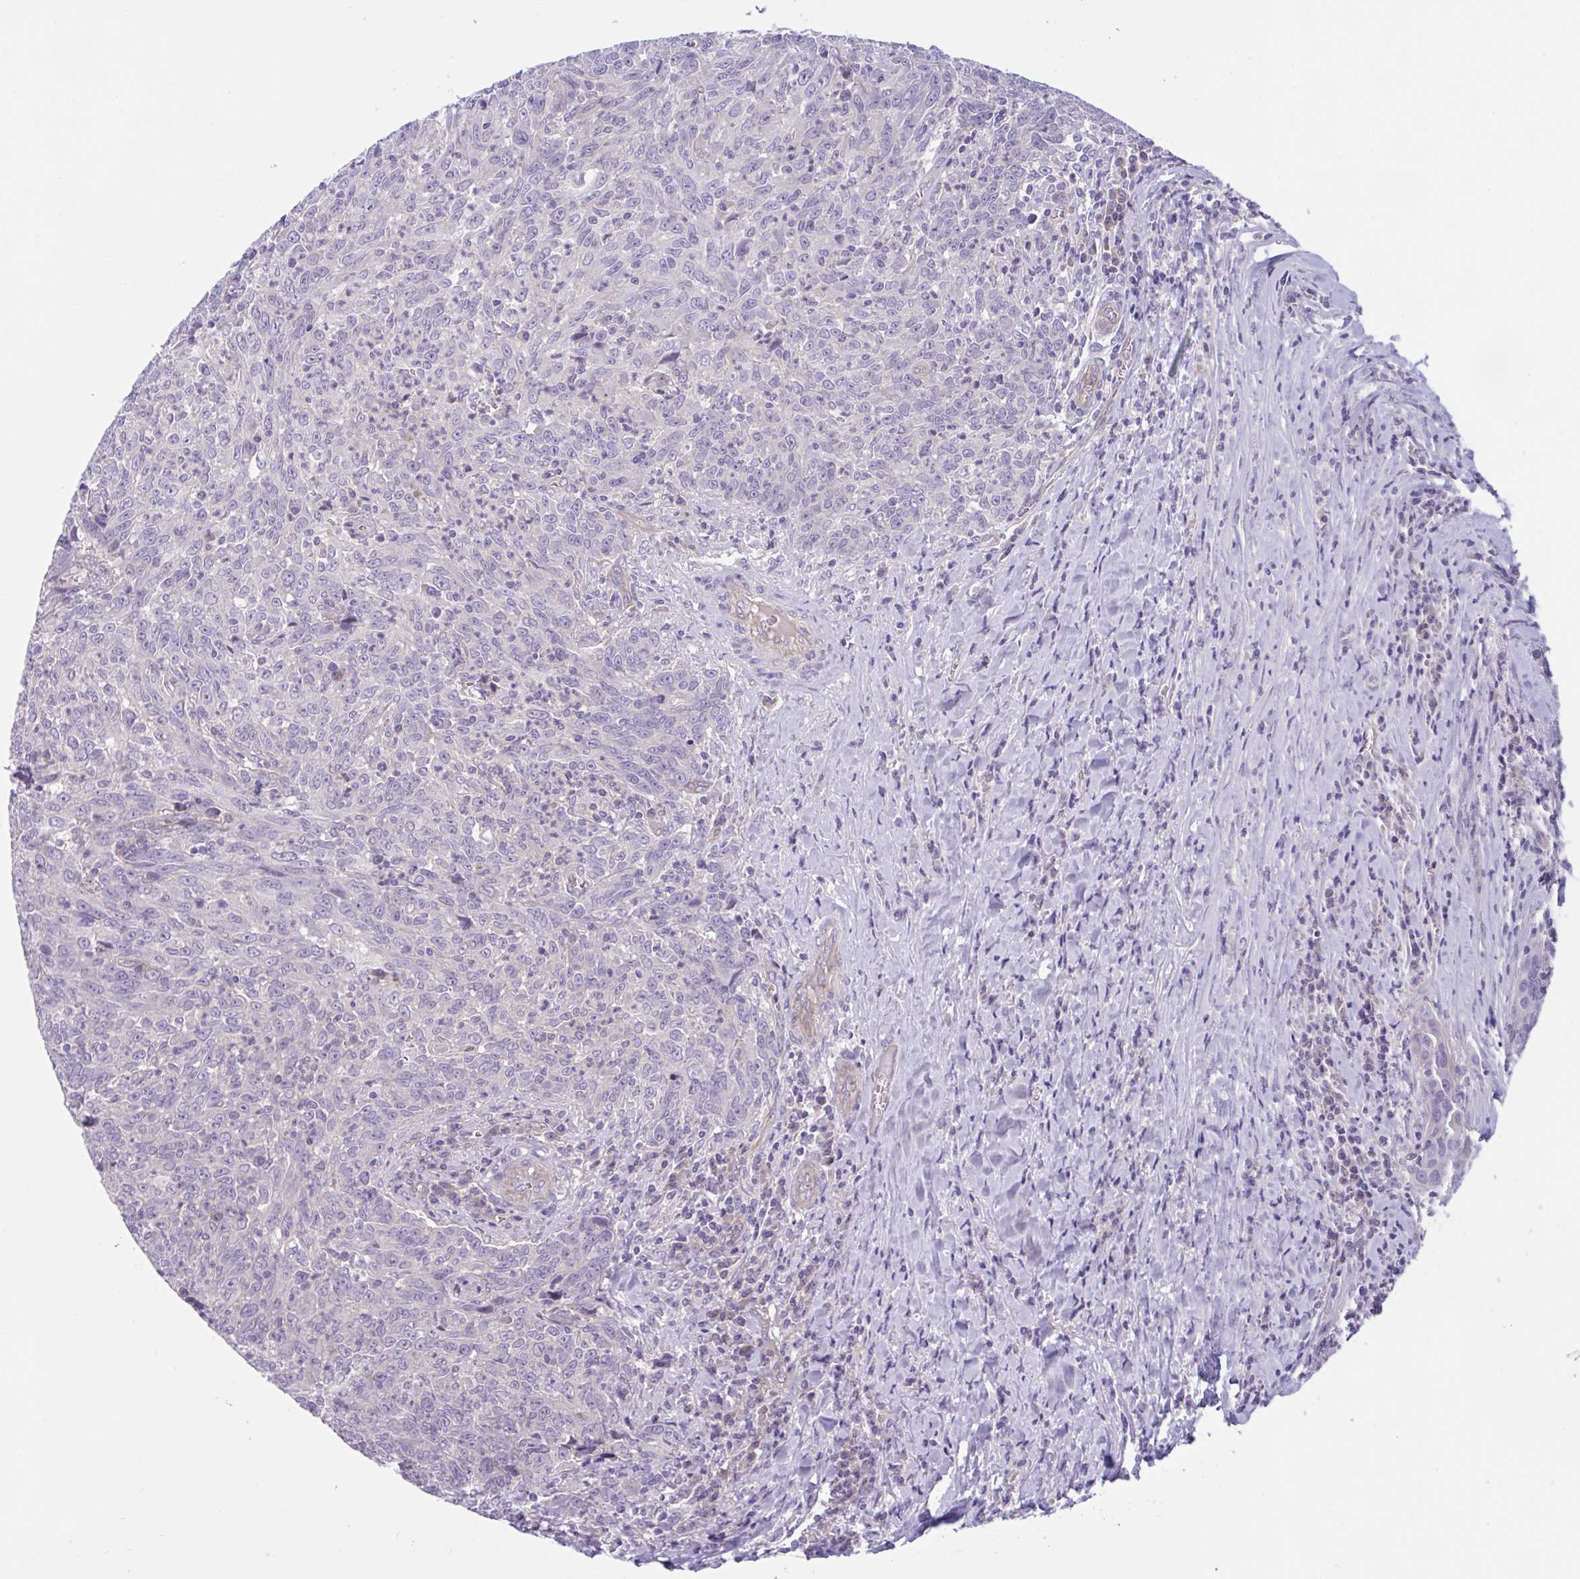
{"staining": {"intensity": "negative", "quantity": "none", "location": "none"}, "tissue": "breast cancer", "cell_type": "Tumor cells", "image_type": "cancer", "snomed": [{"axis": "morphology", "description": "Duct carcinoma"}, {"axis": "topography", "description": "Breast"}], "caption": "IHC micrograph of breast invasive ductal carcinoma stained for a protein (brown), which displays no positivity in tumor cells. Brightfield microscopy of immunohistochemistry (IHC) stained with DAB (brown) and hematoxylin (blue), captured at high magnification.", "gene": "TTC7B", "patient": {"sex": "female", "age": 50}}